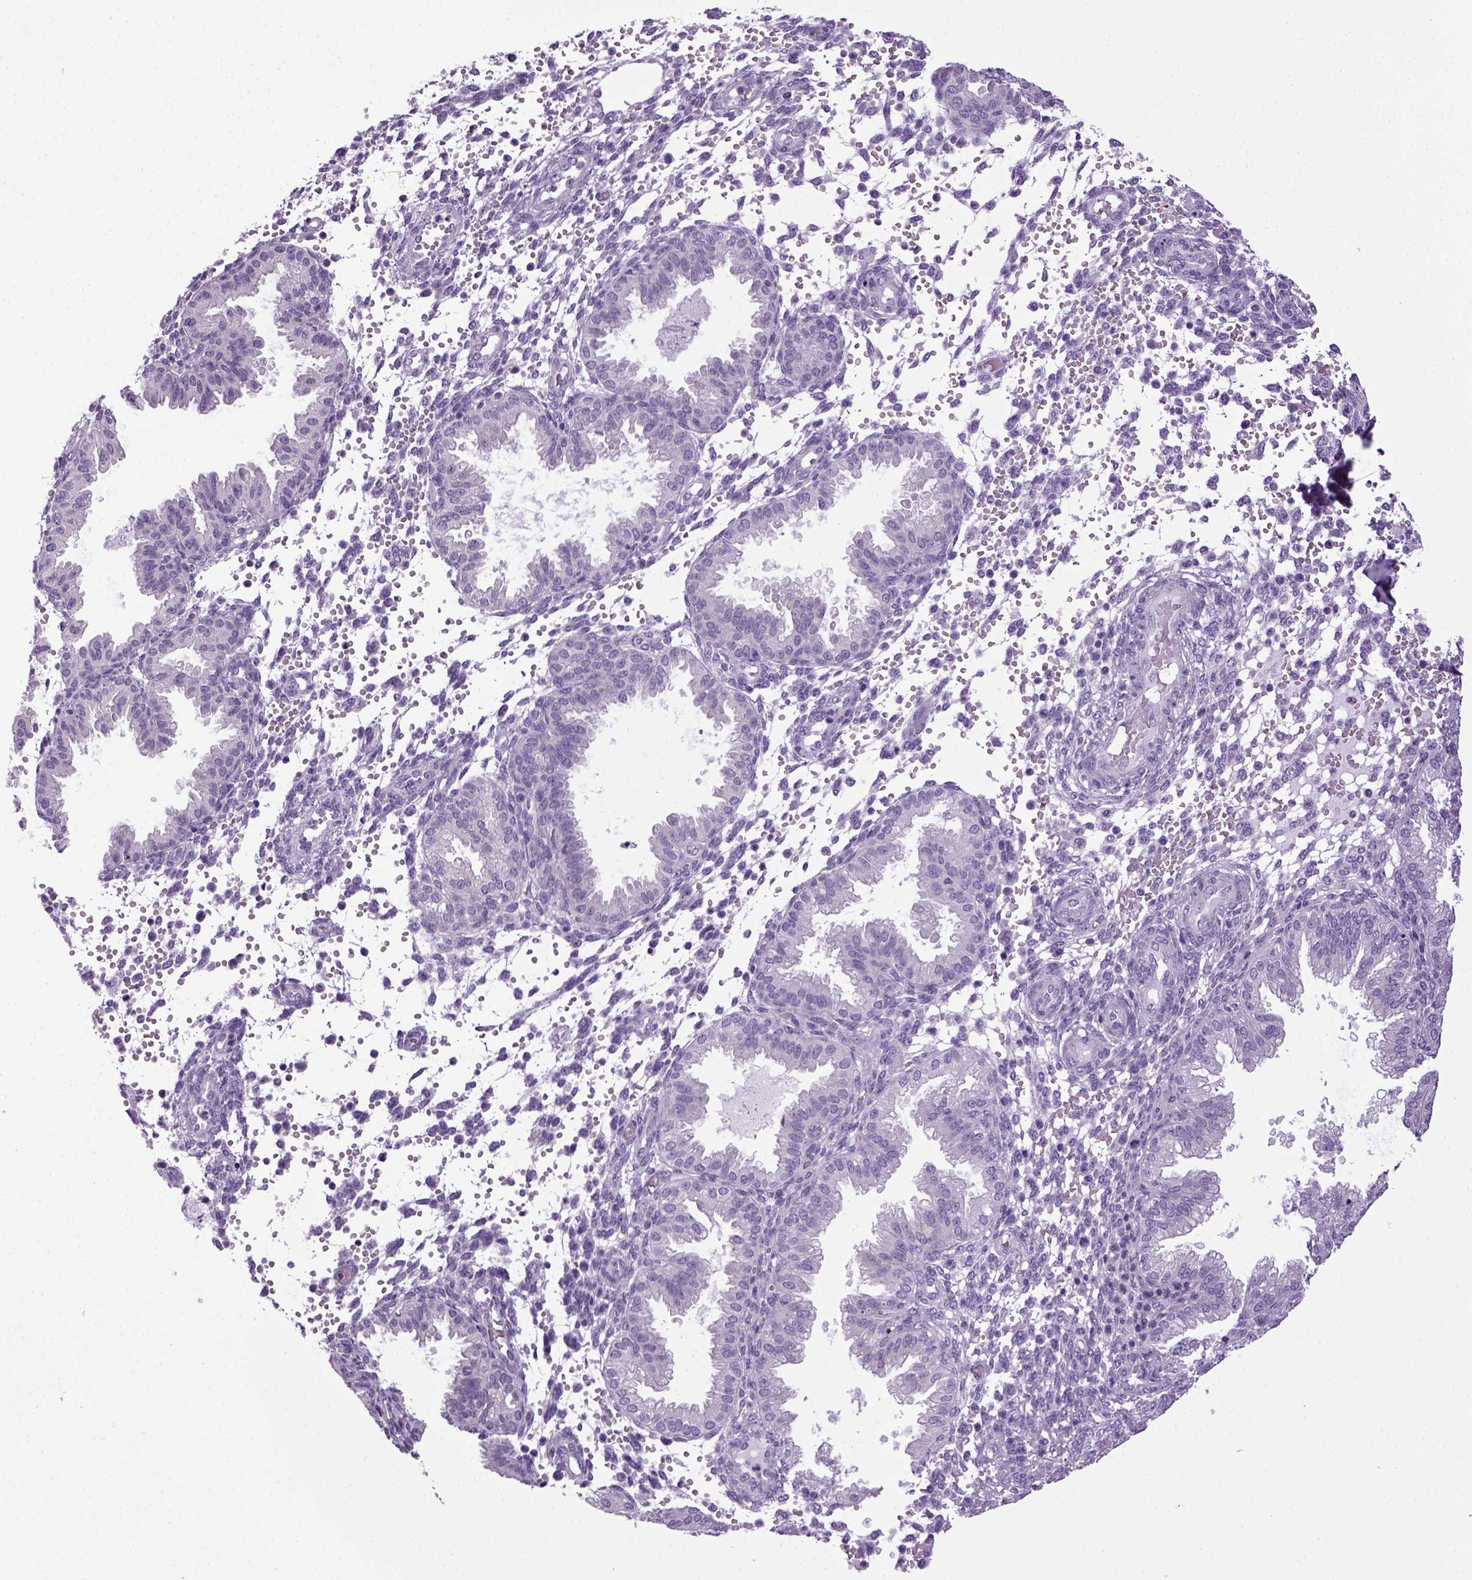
{"staining": {"intensity": "negative", "quantity": "none", "location": "none"}, "tissue": "endometrium", "cell_type": "Cells in endometrial stroma", "image_type": "normal", "snomed": [{"axis": "morphology", "description": "Normal tissue, NOS"}, {"axis": "topography", "description": "Endometrium"}], "caption": "Endometrium stained for a protein using immunohistochemistry (IHC) shows no staining cells in endometrial stroma.", "gene": "HMCN2", "patient": {"sex": "female", "age": 33}}